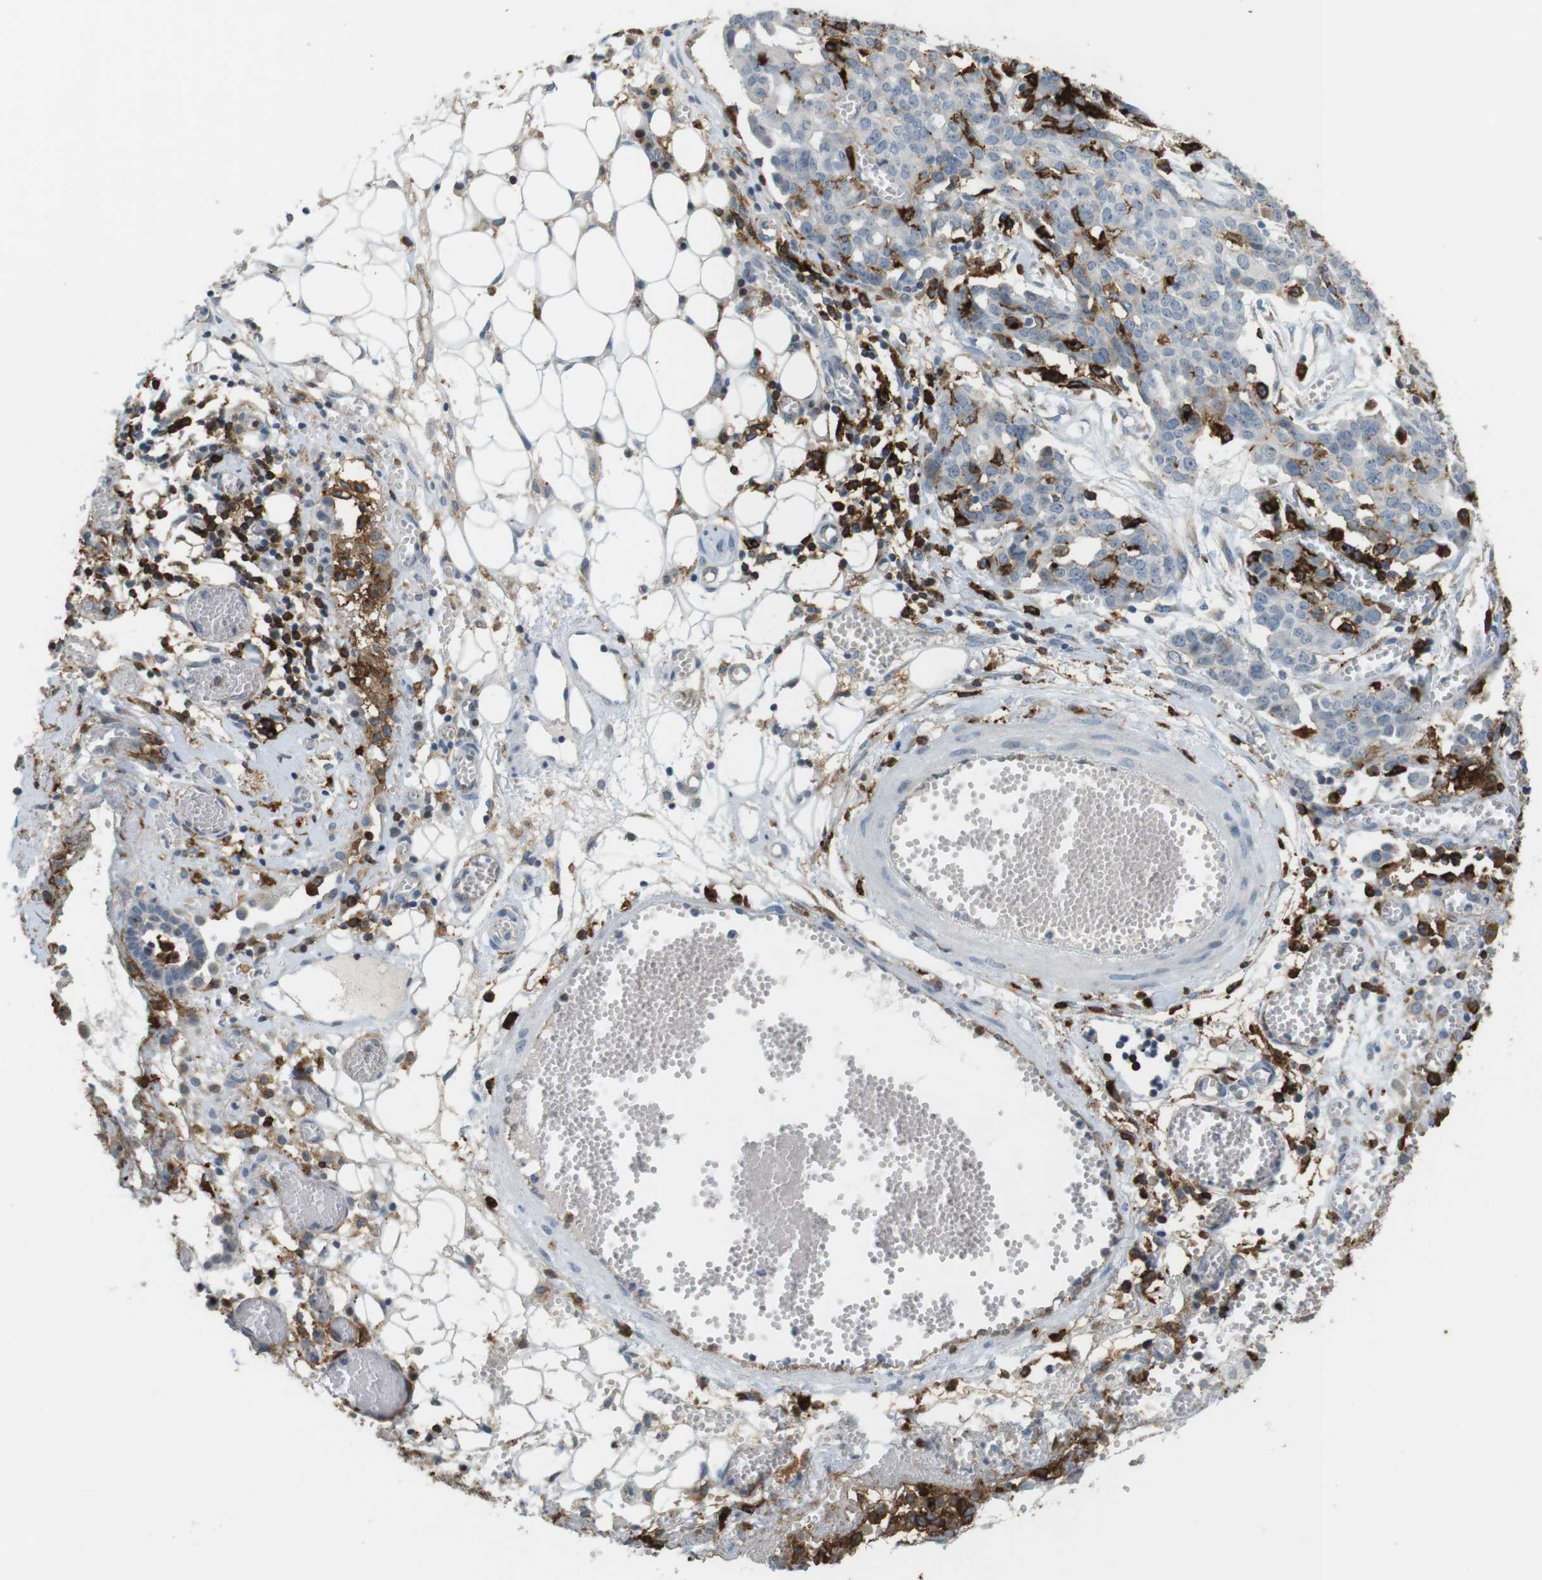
{"staining": {"intensity": "negative", "quantity": "none", "location": "none"}, "tissue": "ovarian cancer", "cell_type": "Tumor cells", "image_type": "cancer", "snomed": [{"axis": "morphology", "description": "Cystadenocarcinoma, serous, NOS"}, {"axis": "topography", "description": "Soft tissue"}, {"axis": "topography", "description": "Ovary"}], "caption": "This is a image of IHC staining of ovarian serous cystadenocarcinoma, which shows no positivity in tumor cells.", "gene": "HLA-DRA", "patient": {"sex": "female", "age": 57}}